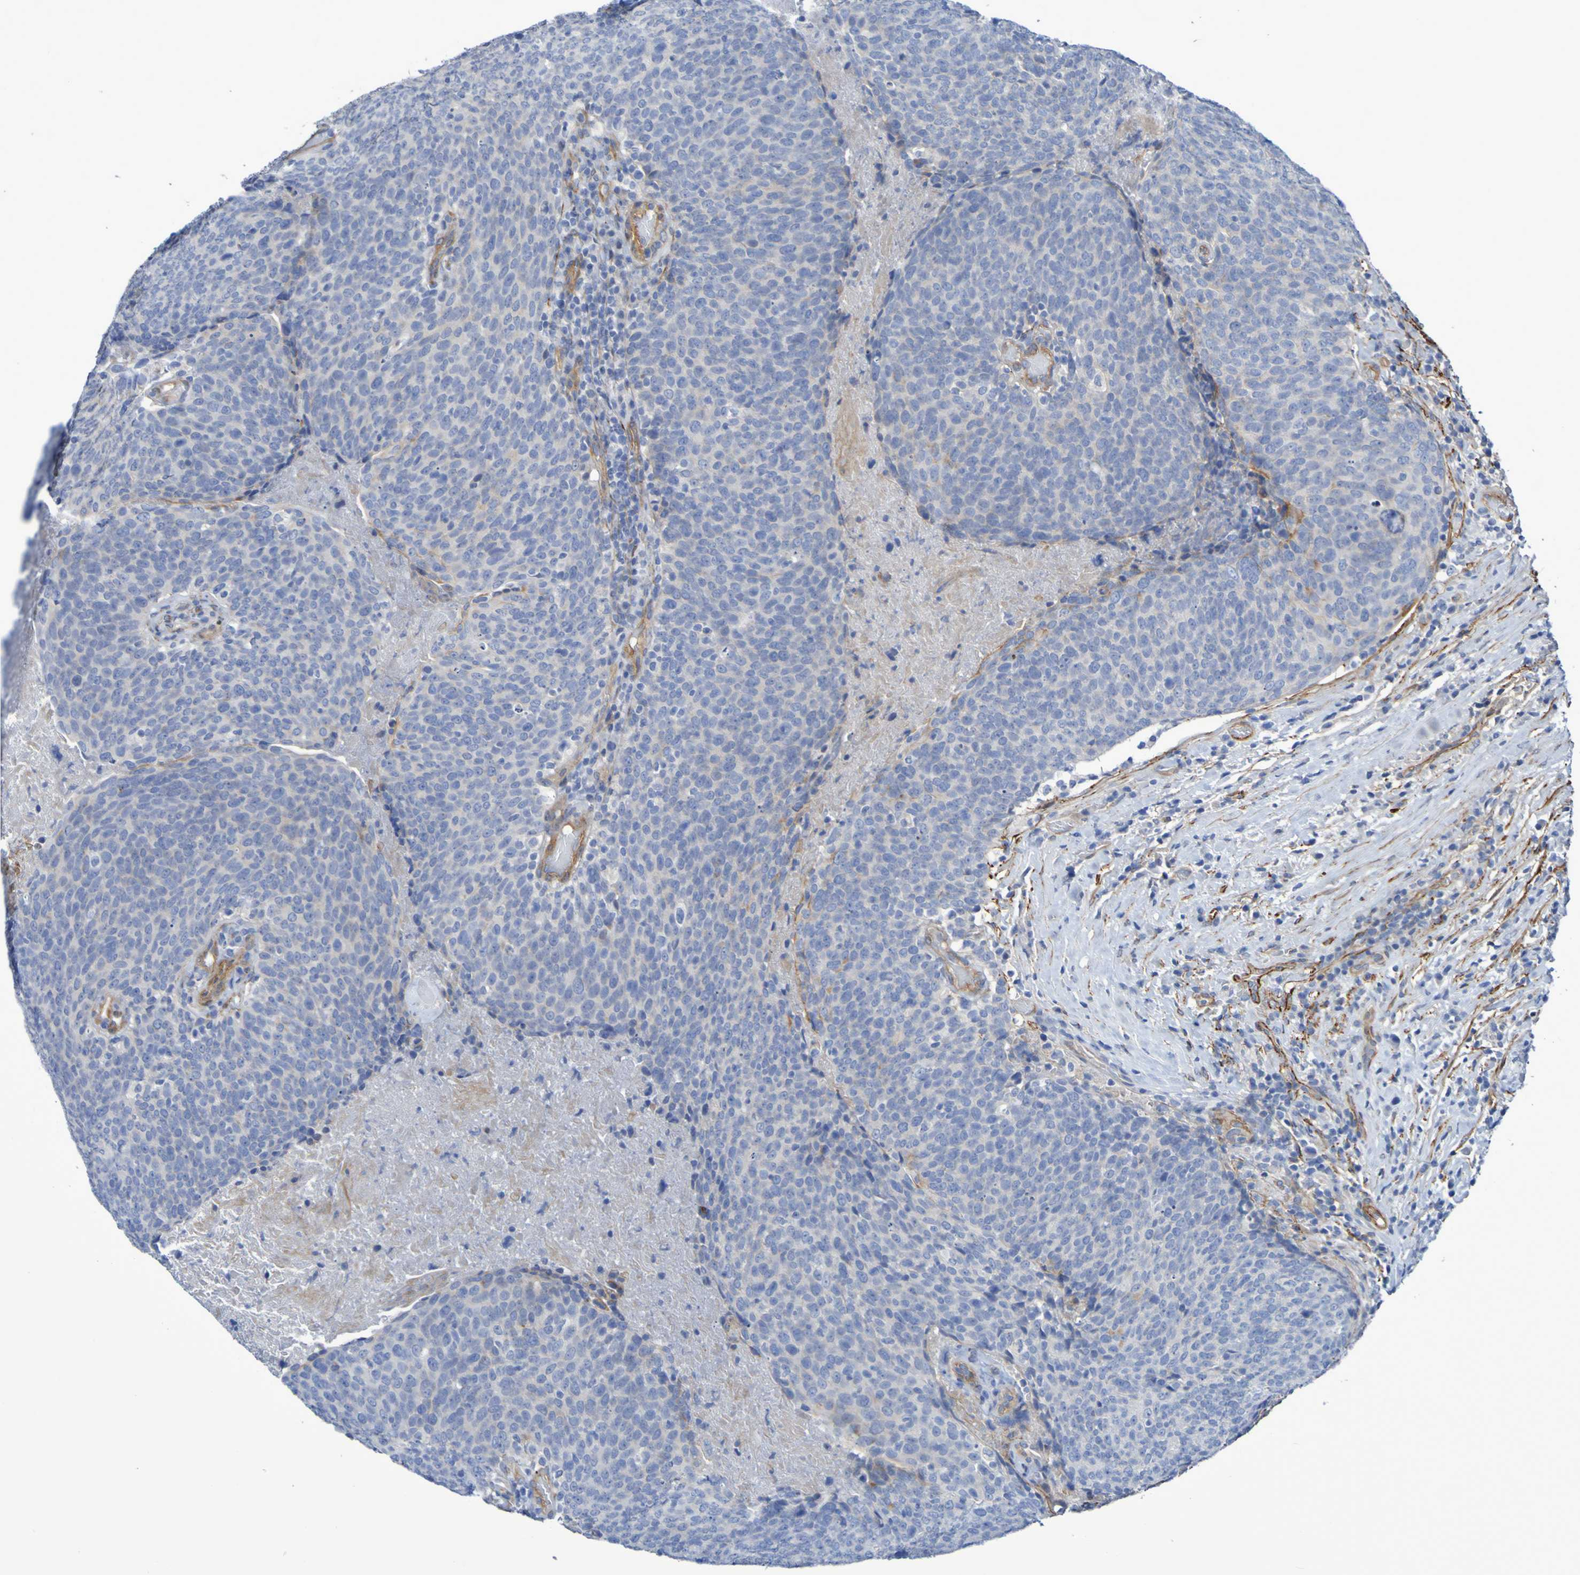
{"staining": {"intensity": "weak", "quantity": "<25%", "location": "cytoplasmic/membranous"}, "tissue": "head and neck cancer", "cell_type": "Tumor cells", "image_type": "cancer", "snomed": [{"axis": "morphology", "description": "Squamous cell carcinoma, NOS"}, {"axis": "morphology", "description": "Squamous cell carcinoma, metastatic, NOS"}, {"axis": "topography", "description": "Lymph node"}, {"axis": "topography", "description": "Head-Neck"}], "caption": "Immunohistochemistry photomicrograph of head and neck cancer (squamous cell carcinoma) stained for a protein (brown), which demonstrates no positivity in tumor cells. Nuclei are stained in blue.", "gene": "LPP", "patient": {"sex": "male", "age": 62}}